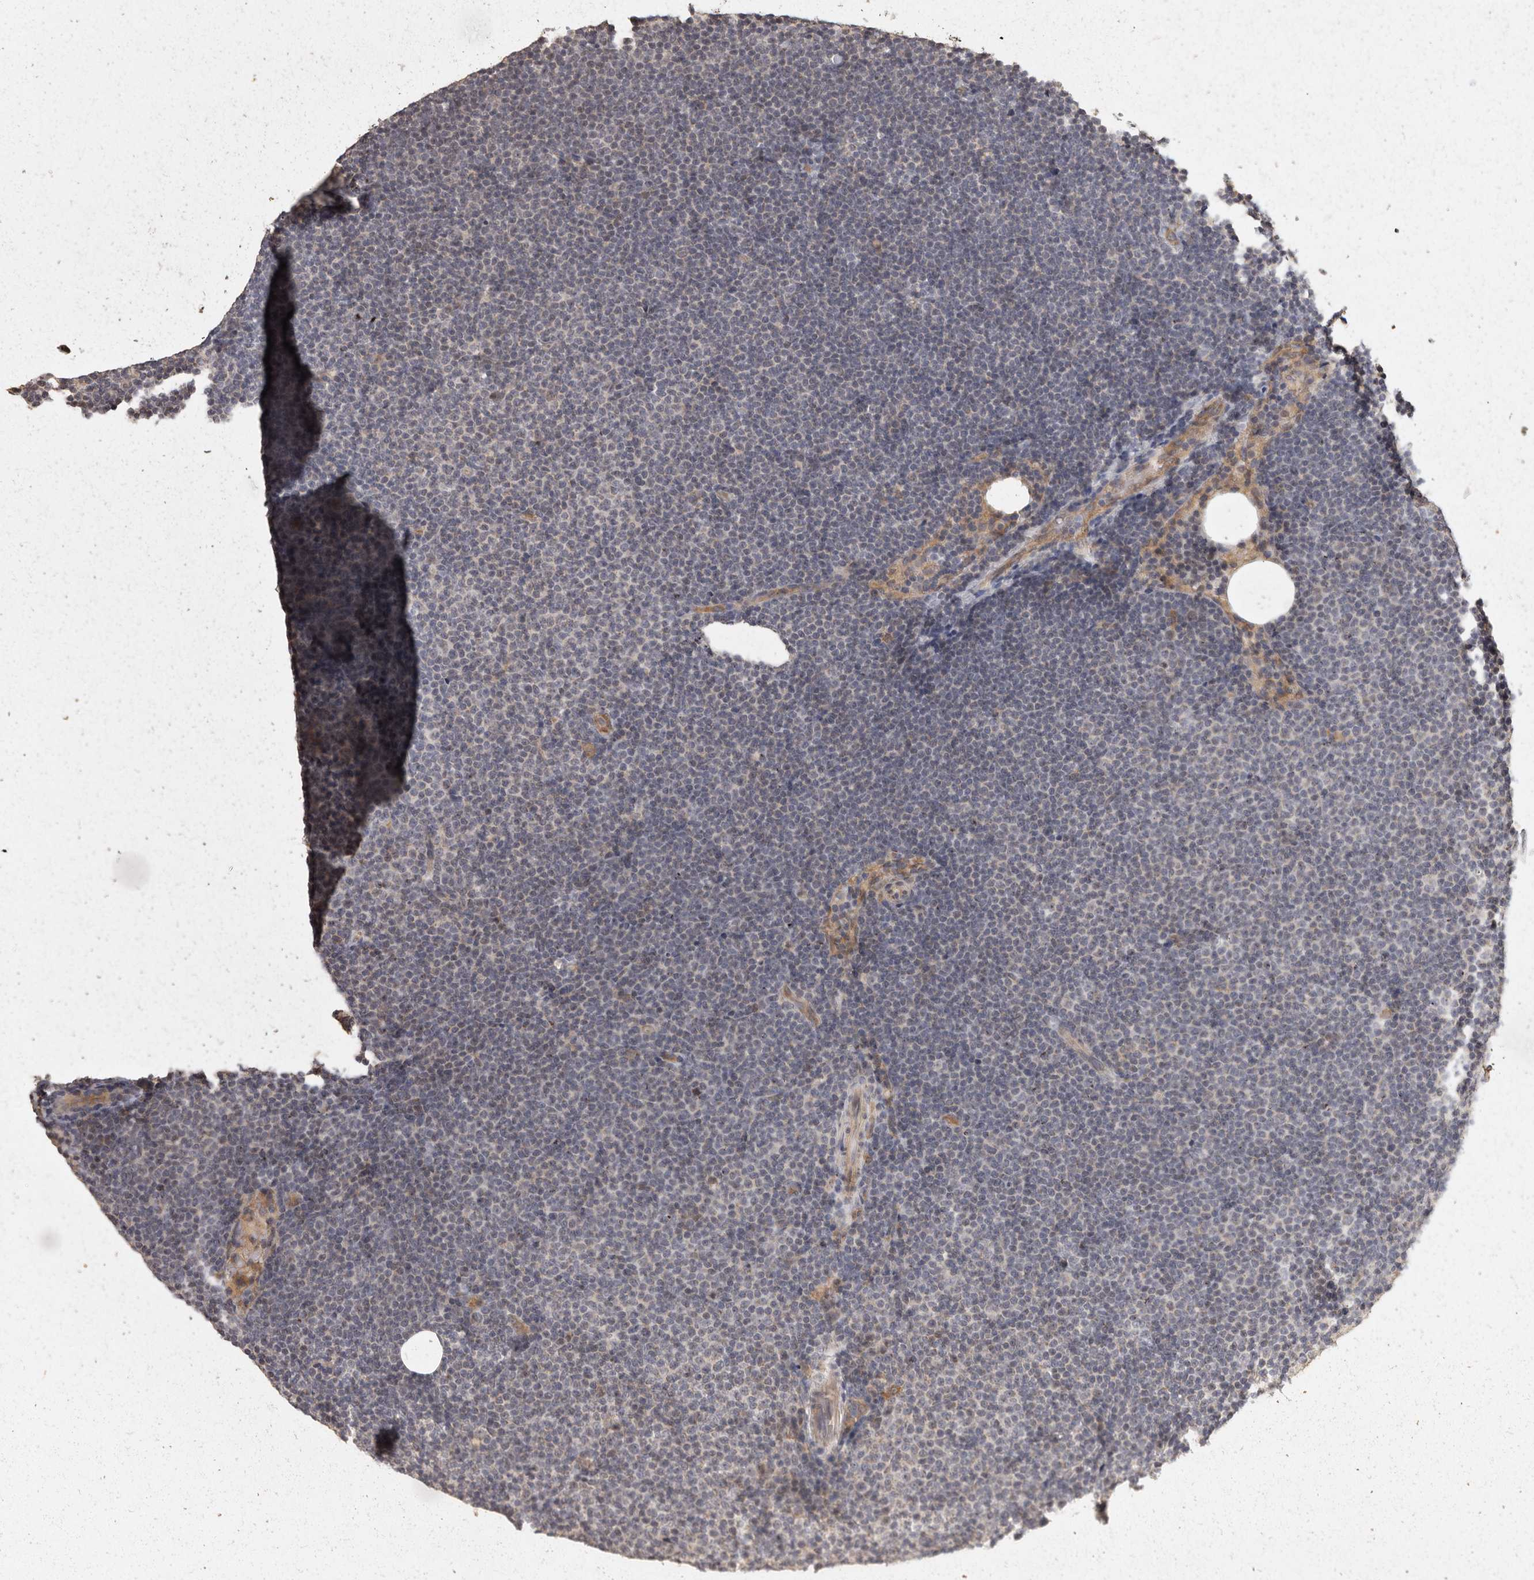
{"staining": {"intensity": "negative", "quantity": "none", "location": "none"}, "tissue": "lymphoma", "cell_type": "Tumor cells", "image_type": "cancer", "snomed": [{"axis": "morphology", "description": "Malignant lymphoma, non-Hodgkin's type, Low grade"}, {"axis": "topography", "description": "Lymph node"}], "caption": "High power microscopy histopathology image of an IHC histopathology image of lymphoma, revealing no significant expression in tumor cells.", "gene": "BAIAP2", "patient": {"sex": "female", "age": 53}}